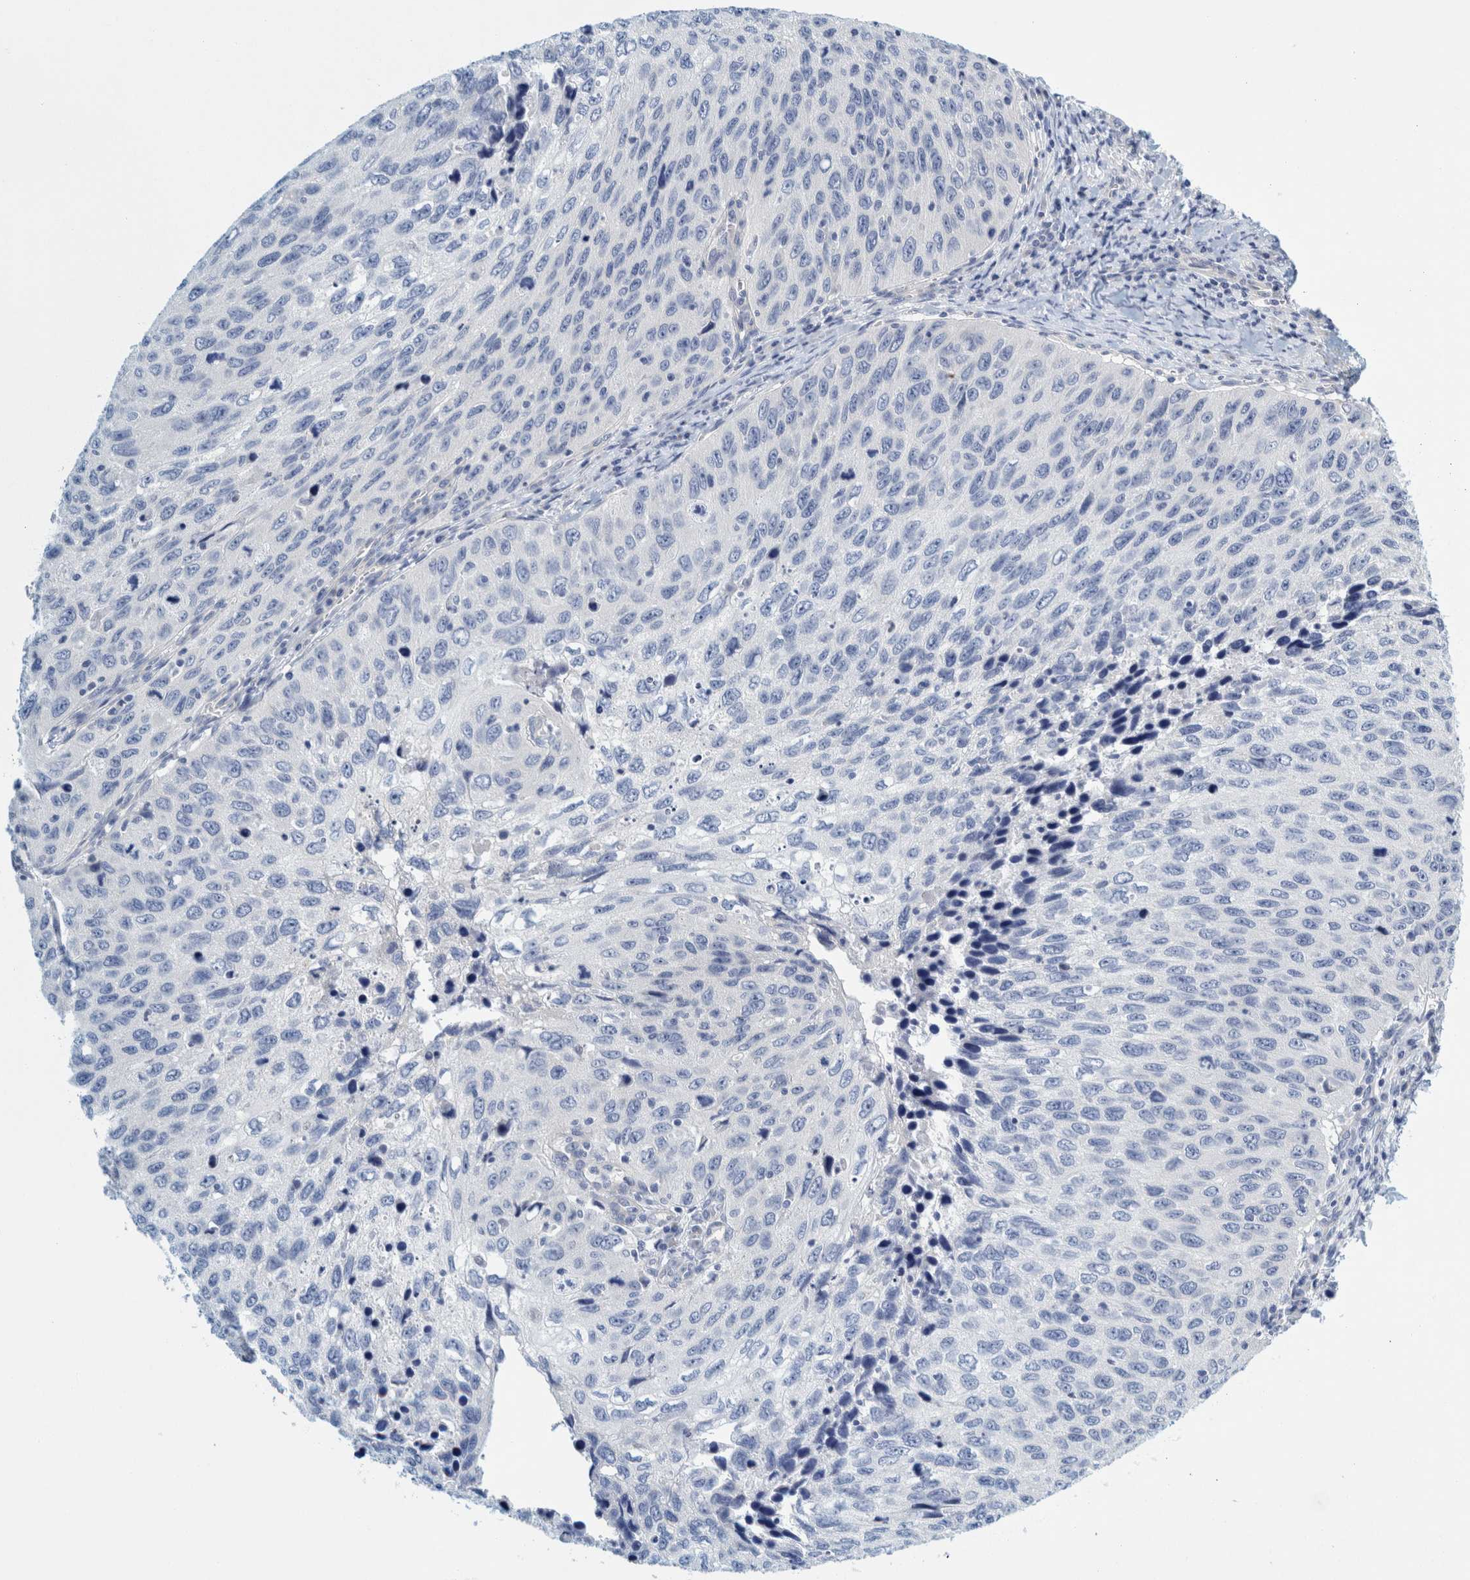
{"staining": {"intensity": "negative", "quantity": "none", "location": "none"}, "tissue": "cervical cancer", "cell_type": "Tumor cells", "image_type": "cancer", "snomed": [{"axis": "morphology", "description": "Squamous cell carcinoma, NOS"}, {"axis": "topography", "description": "Cervix"}], "caption": "Cervical cancer (squamous cell carcinoma) was stained to show a protein in brown. There is no significant expression in tumor cells. (DAB immunohistochemistry with hematoxylin counter stain).", "gene": "ZNF324B", "patient": {"sex": "female", "age": 53}}